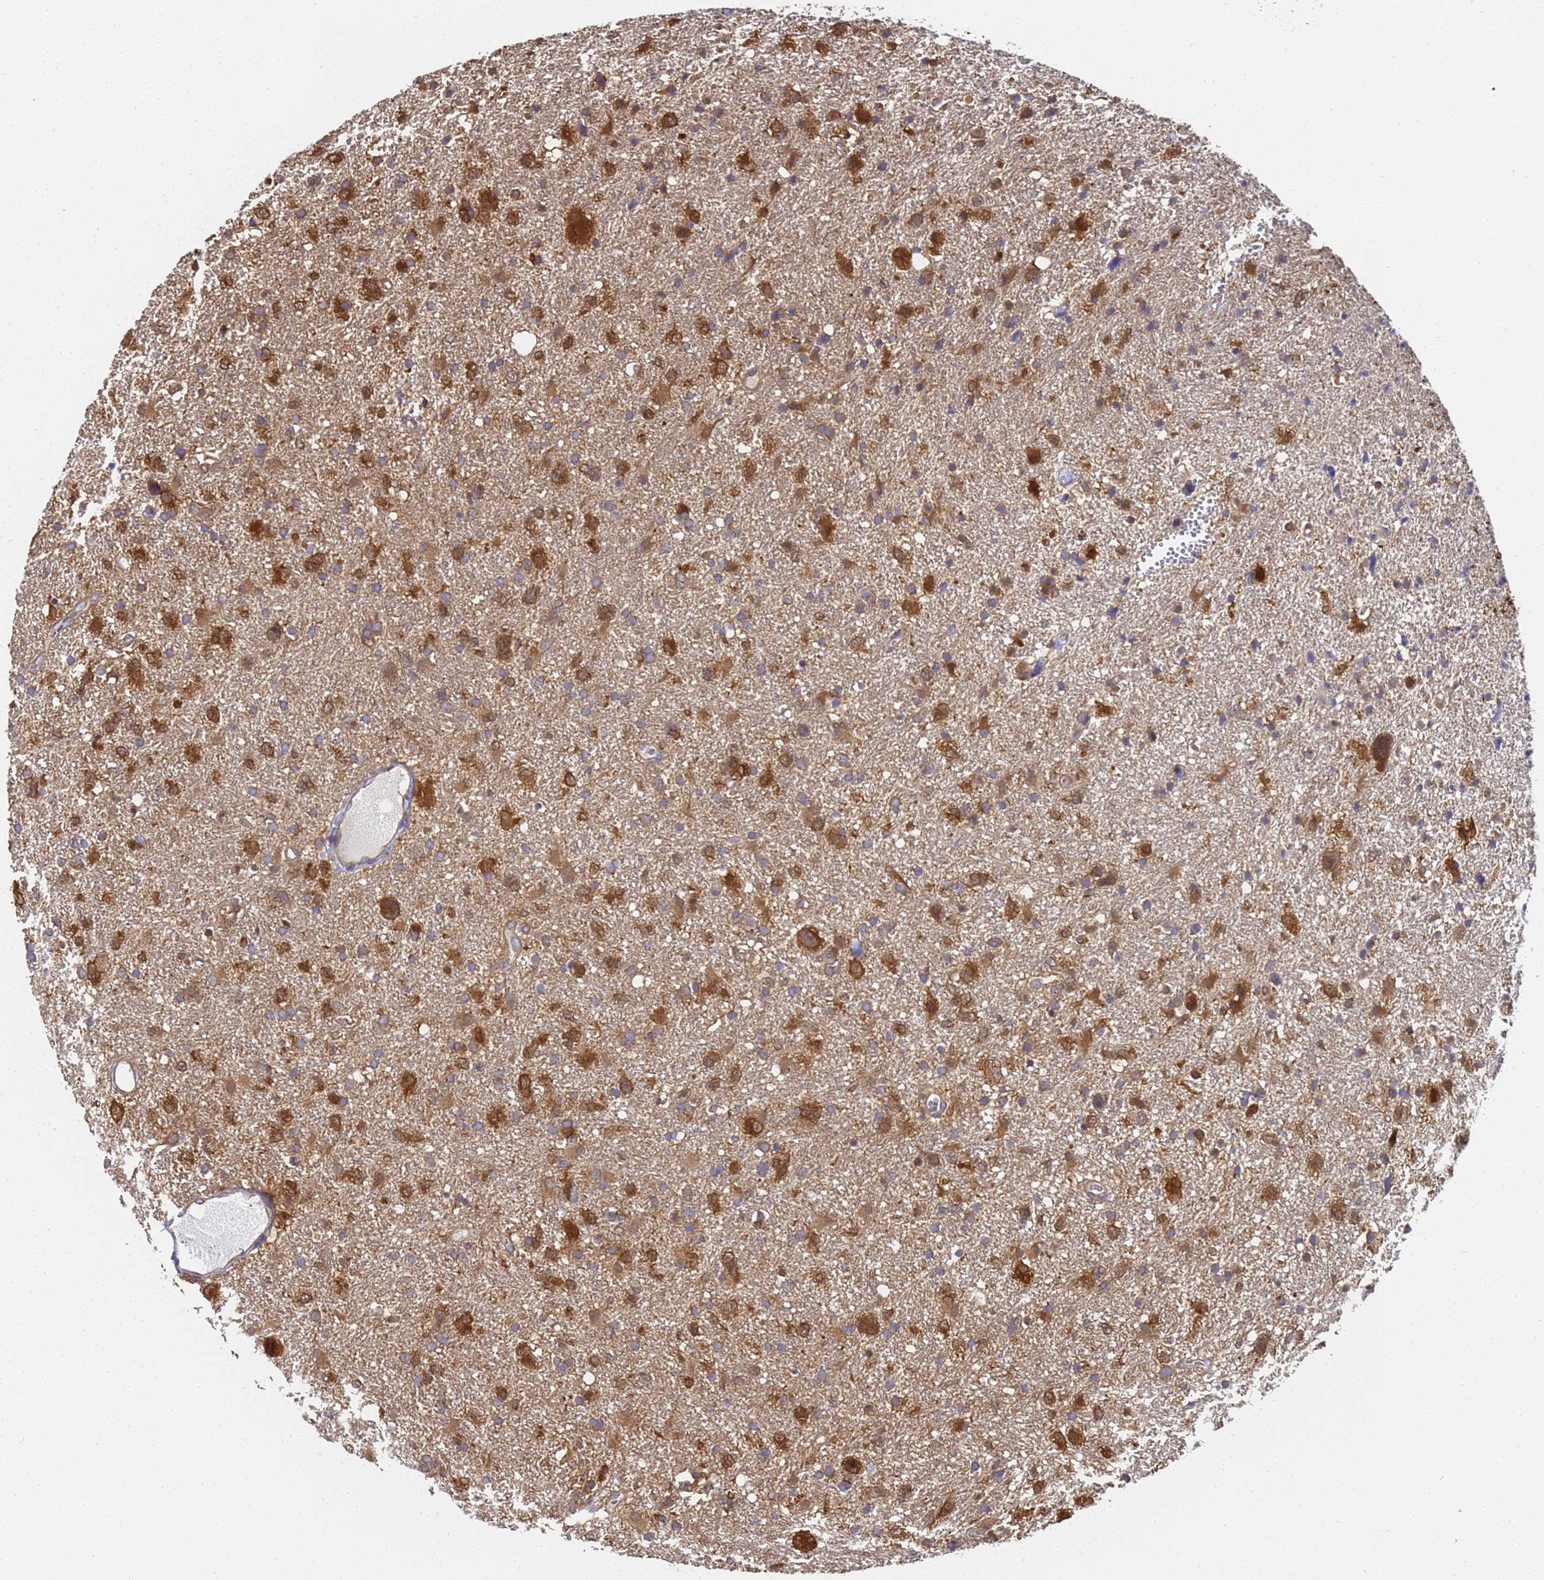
{"staining": {"intensity": "moderate", "quantity": ">75%", "location": "cytoplasmic/membranous"}, "tissue": "glioma", "cell_type": "Tumor cells", "image_type": "cancer", "snomed": [{"axis": "morphology", "description": "Glioma, malignant, High grade"}, {"axis": "topography", "description": "Brain"}], "caption": "DAB (3,3'-diaminobenzidine) immunohistochemical staining of malignant glioma (high-grade) reveals moderate cytoplasmic/membranous protein positivity in approximately >75% of tumor cells.", "gene": "NME1-NME2", "patient": {"sex": "male", "age": 61}}